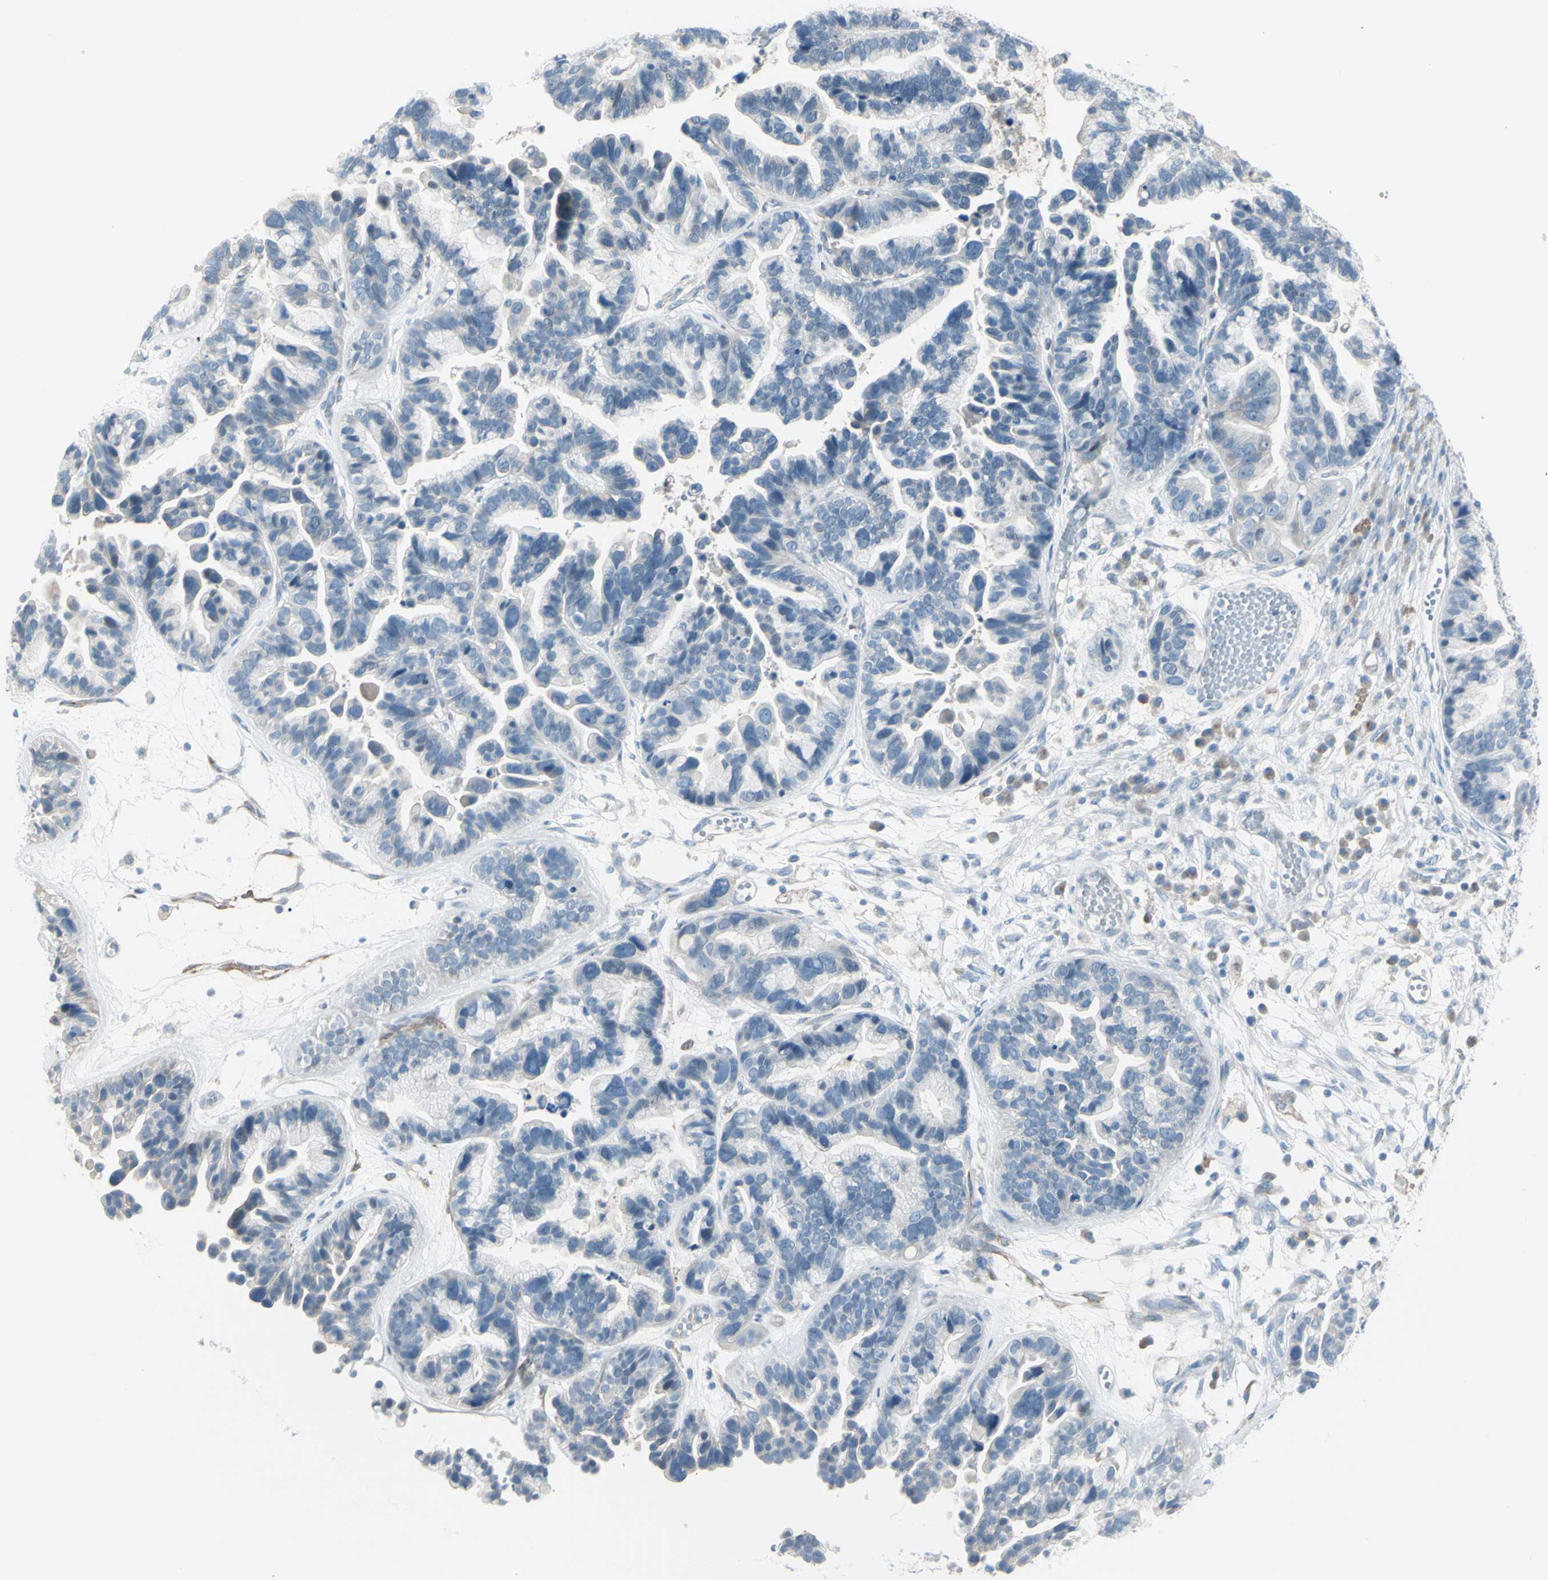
{"staining": {"intensity": "negative", "quantity": "none", "location": "none"}, "tissue": "ovarian cancer", "cell_type": "Tumor cells", "image_type": "cancer", "snomed": [{"axis": "morphology", "description": "Cystadenocarcinoma, serous, NOS"}, {"axis": "topography", "description": "Ovary"}], "caption": "A photomicrograph of serous cystadenocarcinoma (ovarian) stained for a protein displays no brown staining in tumor cells.", "gene": "GPR34", "patient": {"sex": "female", "age": 56}}